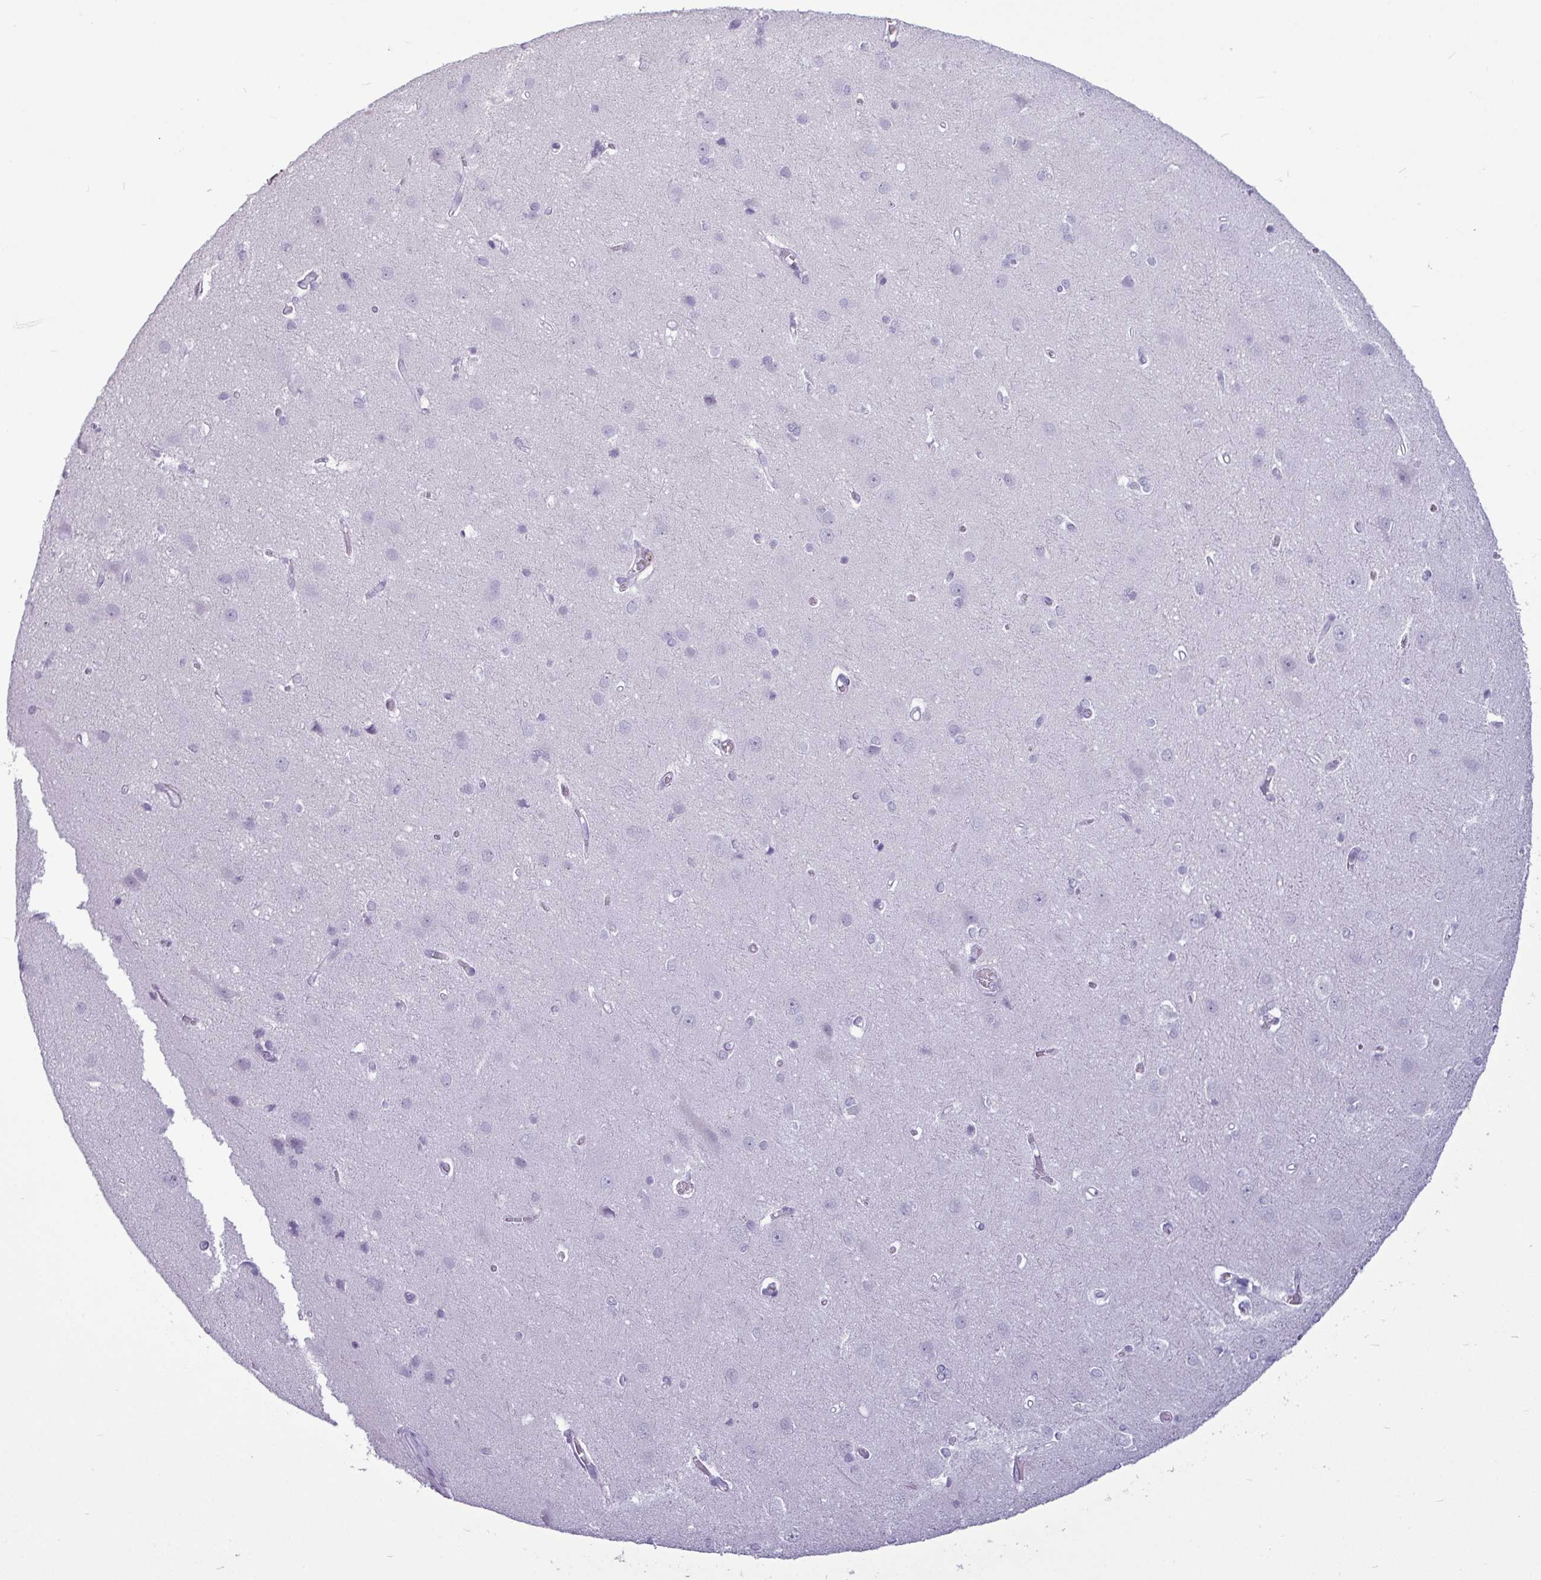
{"staining": {"intensity": "negative", "quantity": "none", "location": "none"}, "tissue": "cerebral cortex", "cell_type": "Endothelial cells", "image_type": "normal", "snomed": [{"axis": "morphology", "description": "Normal tissue, NOS"}, {"axis": "topography", "description": "Cerebral cortex"}], "caption": "A high-resolution micrograph shows immunohistochemistry (IHC) staining of unremarkable cerebral cortex, which shows no significant expression in endothelial cells. (Stains: DAB (3,3'-diaminobenzidine) IHC with hematoxylin counter stain, Microscopy: brightfield microscopy at high magnification).", "gene": "AMY2A", "patient": {"sex": "male", "age": 37}}